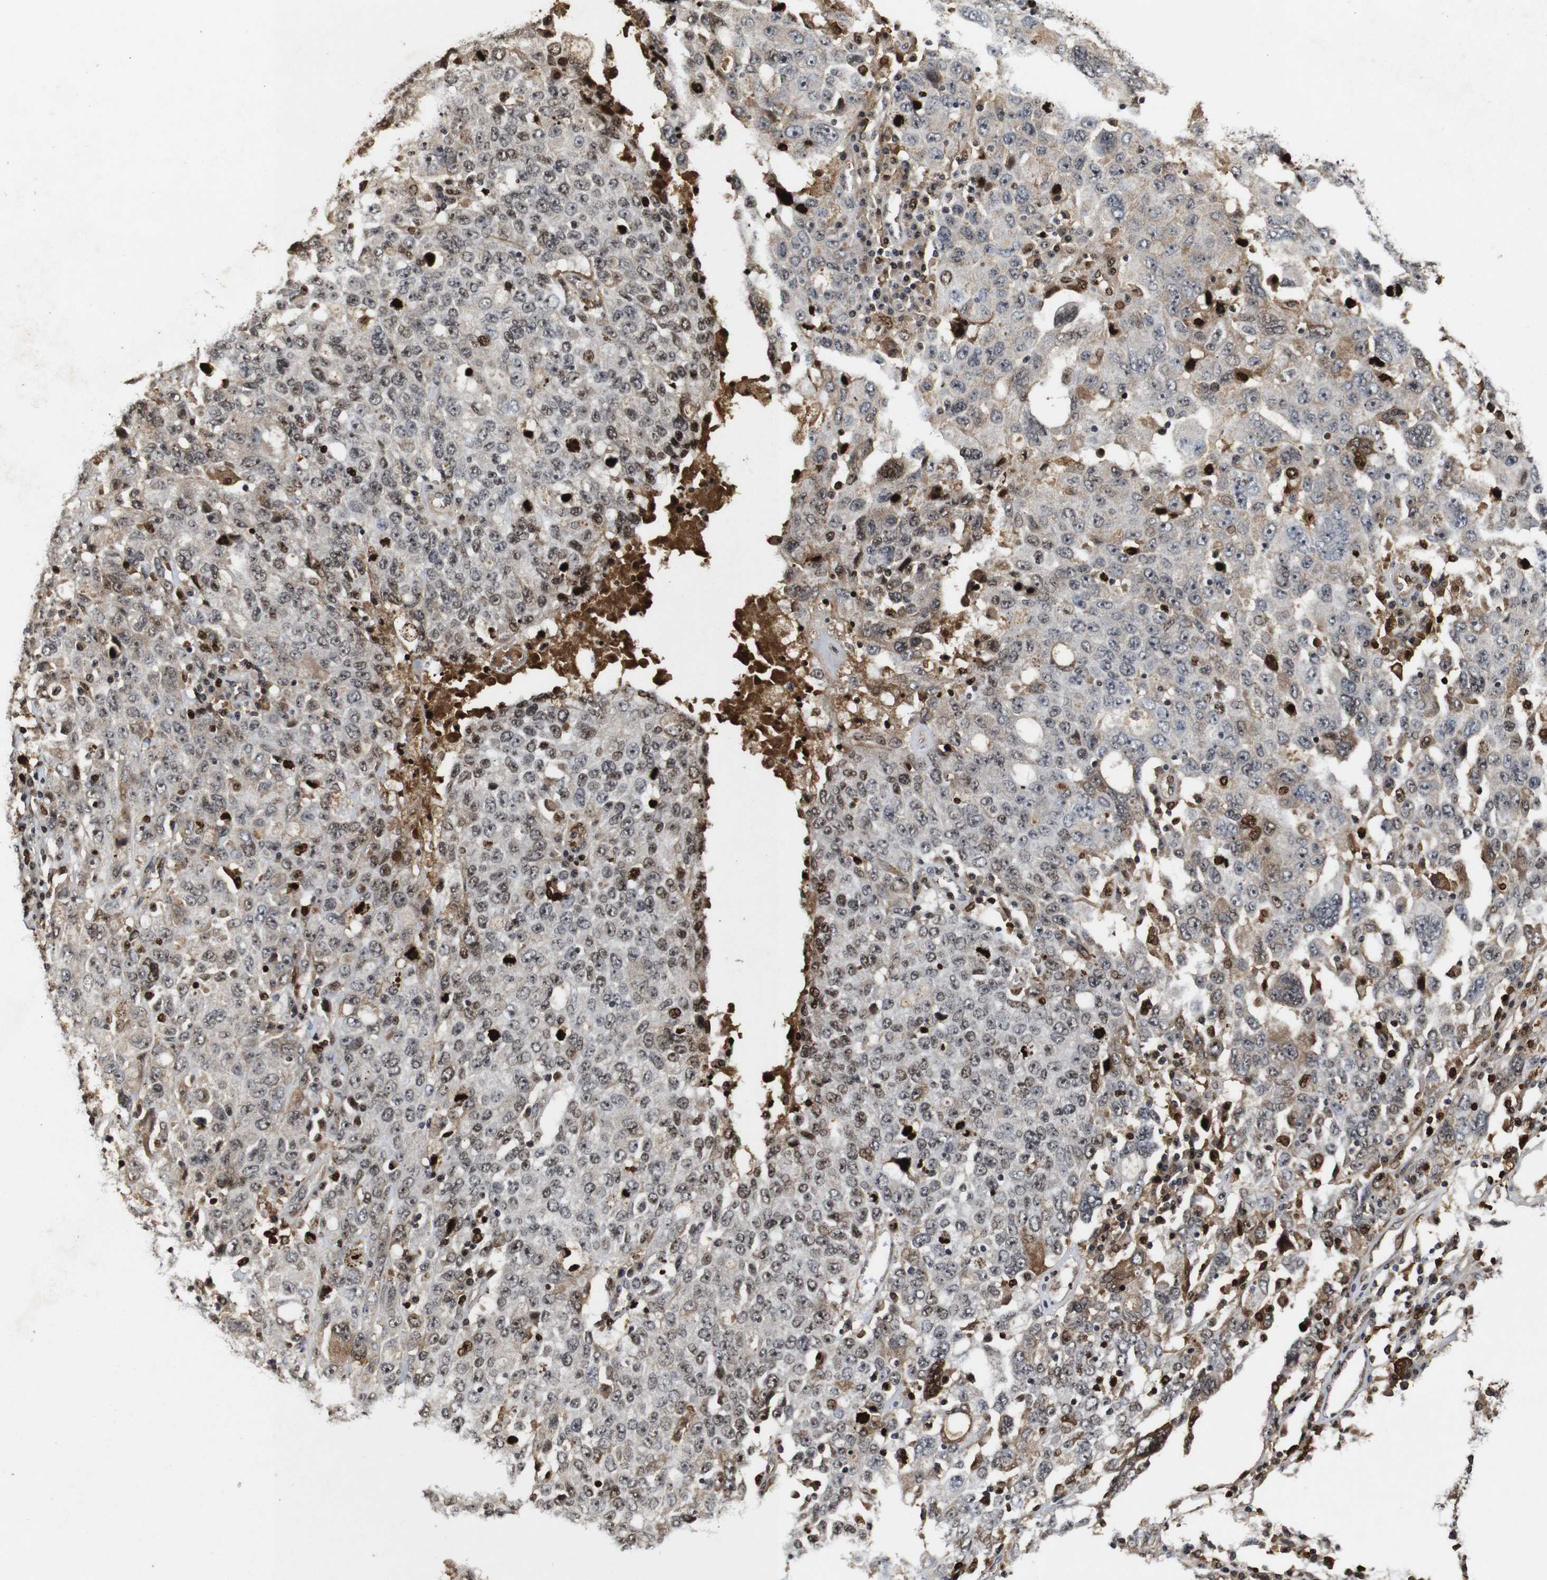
{"staining": {"intensity": "weak", "quantity": "25%-75%", "location": "cytoplasmic/membranous,nuclear"}, "tissue": "ovarian cancer", "cell_type": "Tumor cells", "image_type": "cancer", "snomed": [{"axis": "morphology", "description": "Carcinoma, endometroid"}, {"axis": "topography", "description": "Ovary"}], "caption": "Tumor cells demonstrate low levels of weak cytoplasmic/membranous and nuclear positivity in about 25%-75% of cells in human ovarian cancer (endometroid carcinoma). (DAB IHC, brown staining for protein, blue staining for nuclei).", "gene": "MYC", "patient": {"sex": "female", "age": 62}}